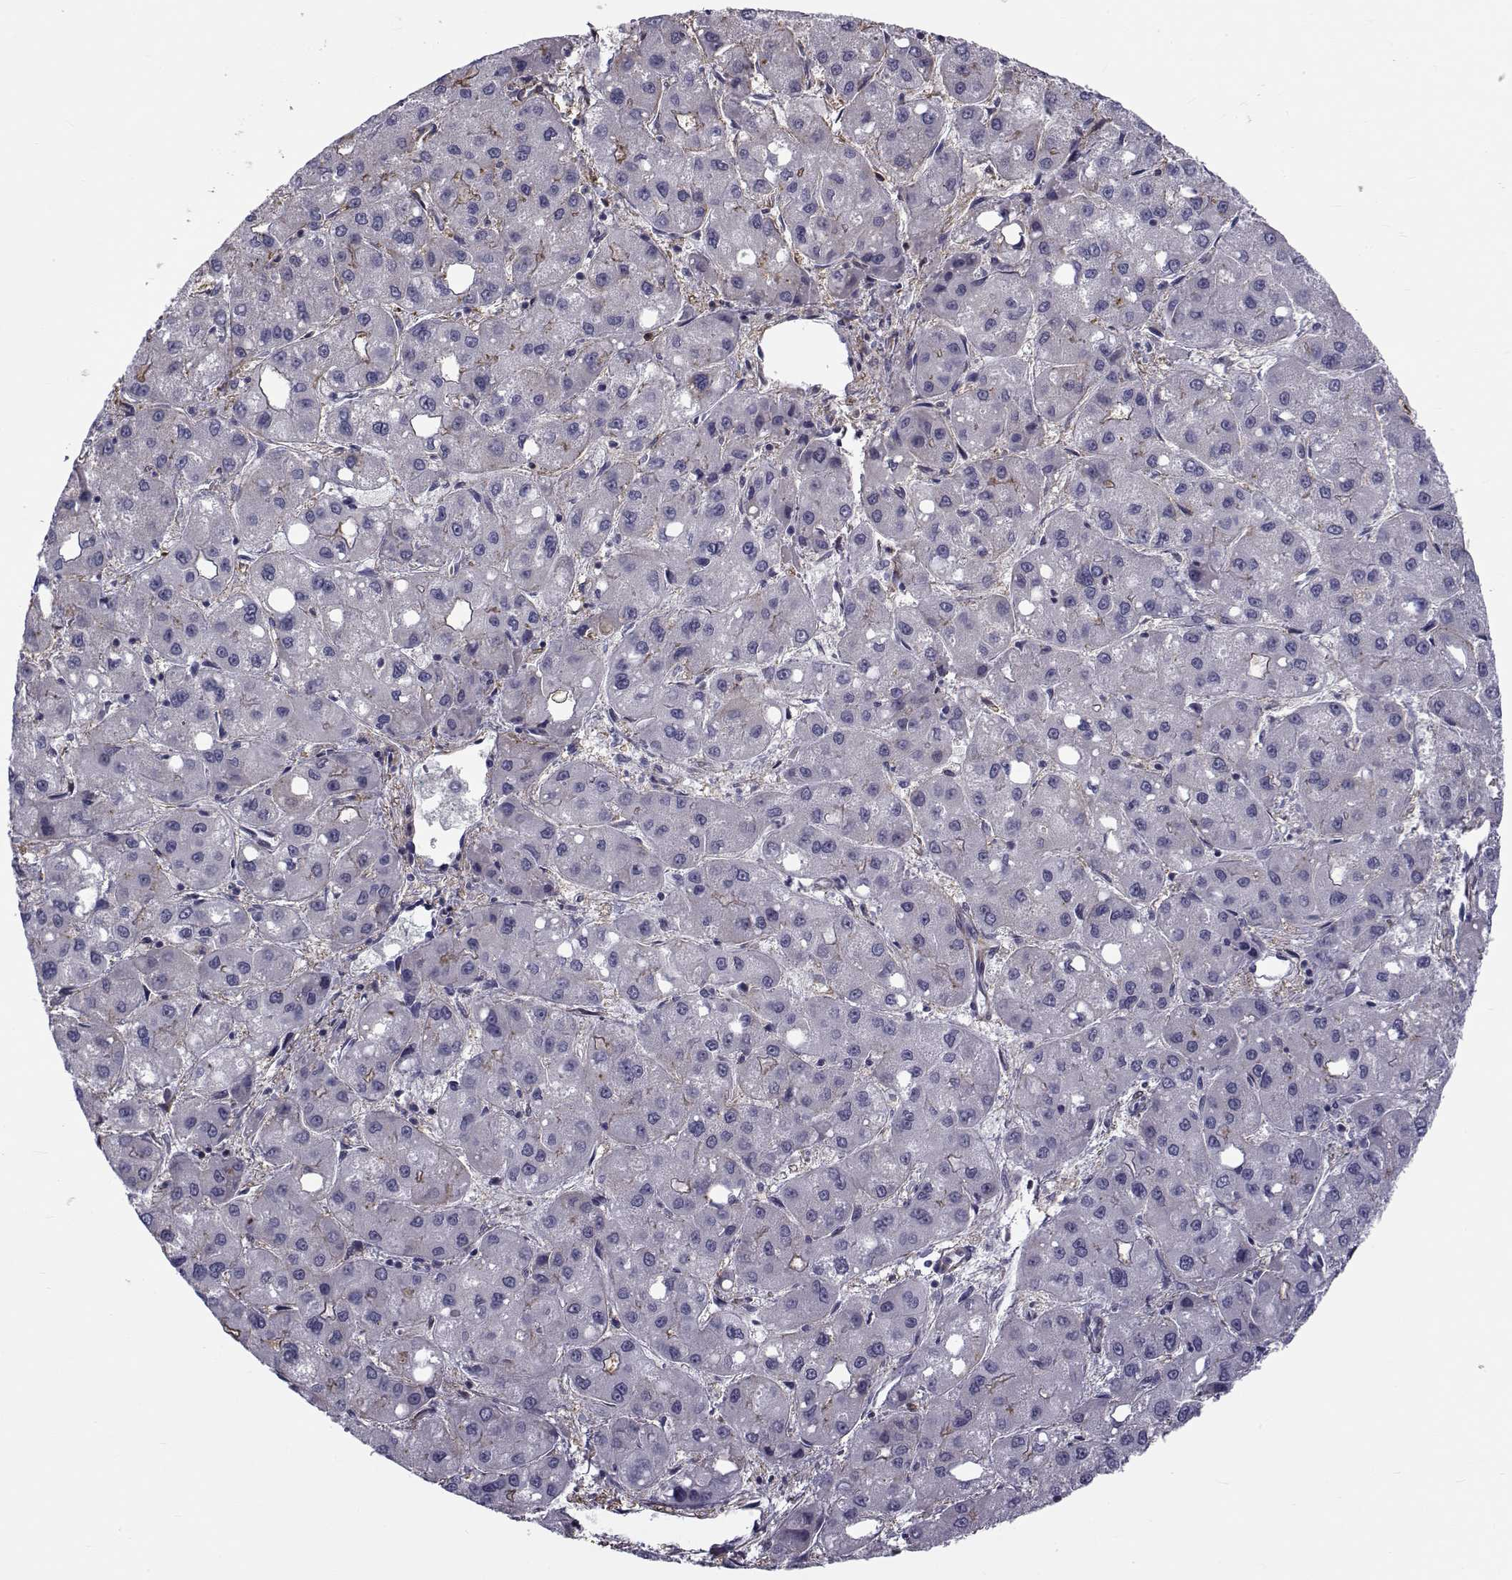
{"staining": {"intensity": "negative", "quantity": "none", "location": "none"}, "tissue": "liver cancer", "cell_type": "Tumor cells", "image_type": "cancer", "snomed": [{"axis": "morphology", "description": "Carcinoma, Hepatocellular, NOS"}, {"axis": "topography", "description": "Liver"}], "caption": "High magnification brightfield microscopy of hepatocellular carcinoma (liver) stained with DAB (brown) and counterstained with hematoxylin (blue): tumor cells show no significant expression.", "gene": "LRRC27", "patient": {"sex": "male", "age": 73}}